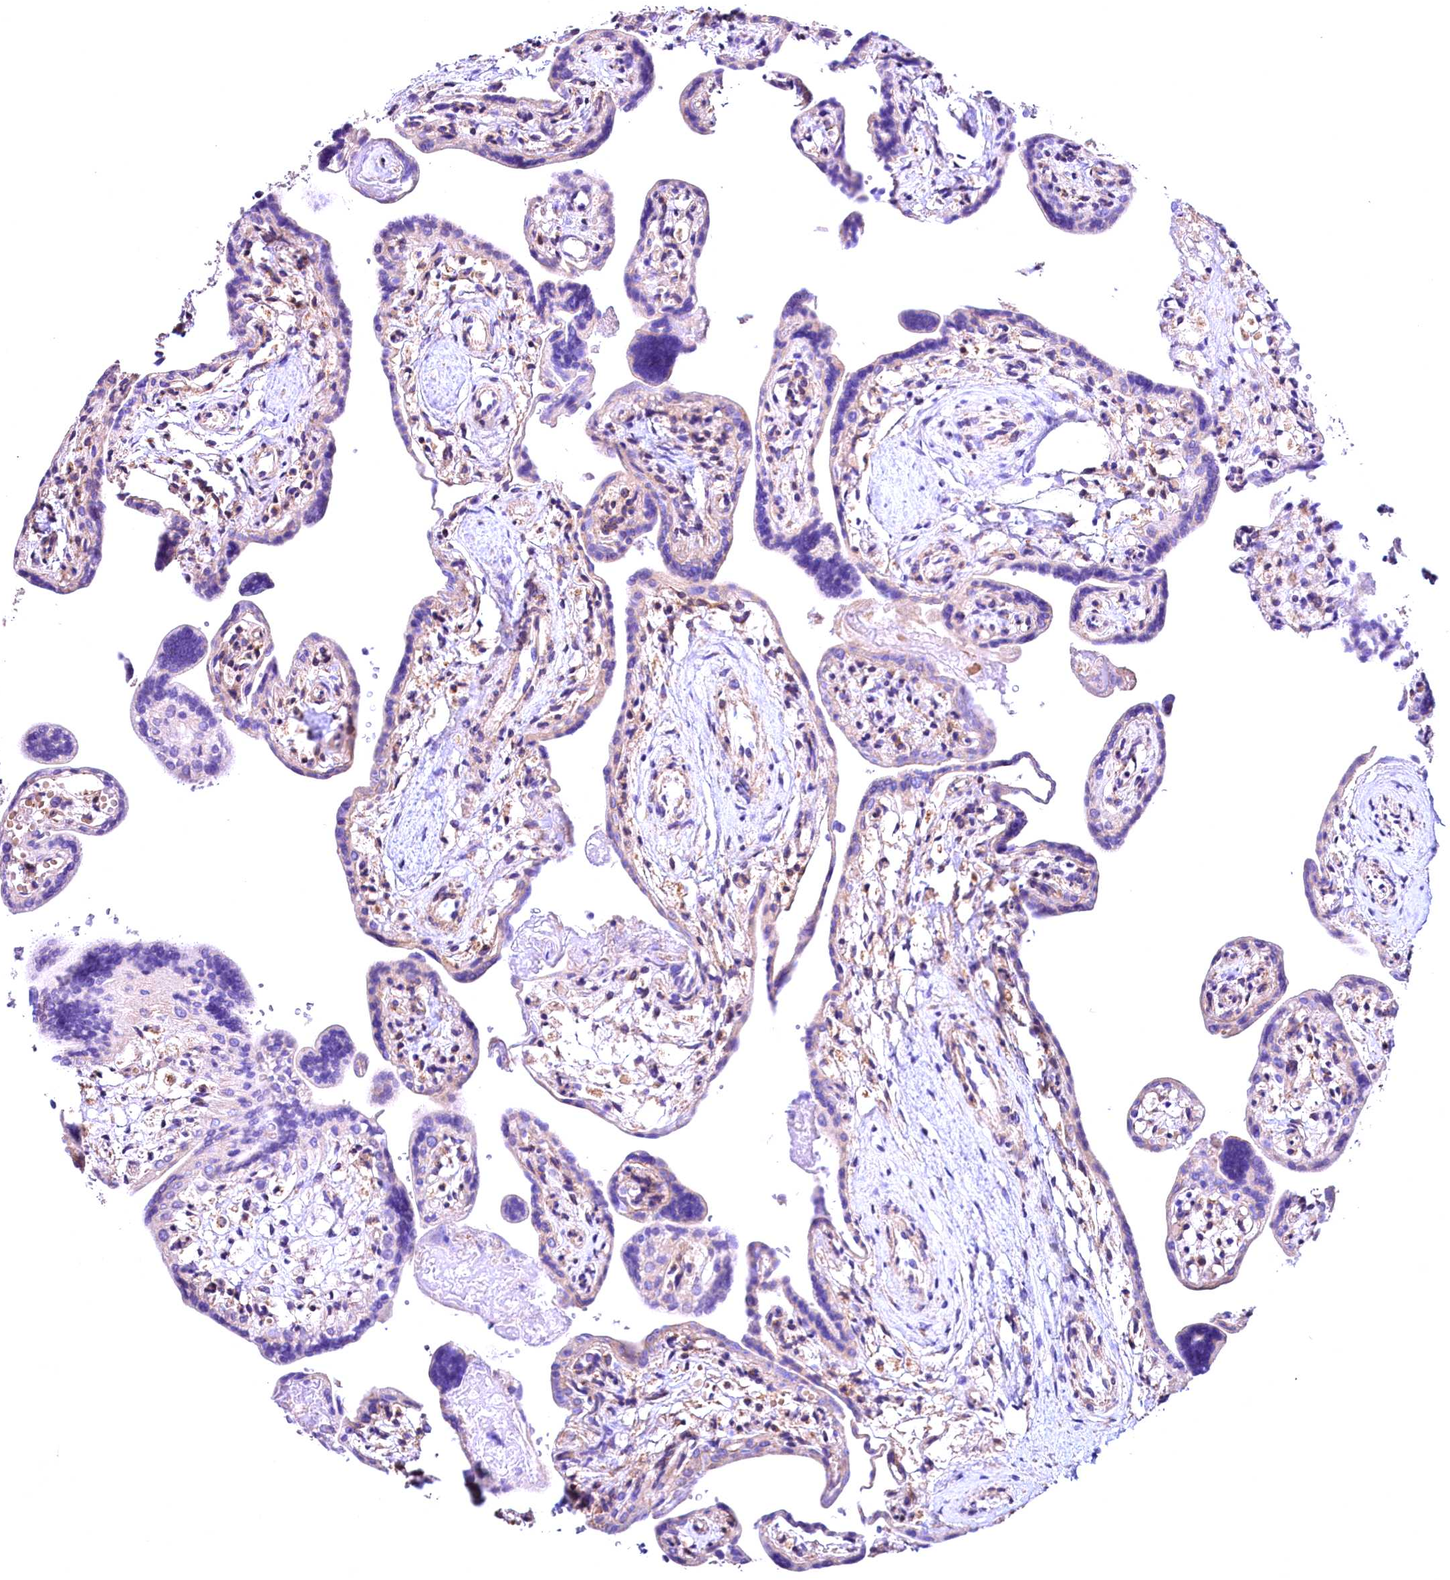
{"staining": {"intensity": "moderate", "quantity": "<25%", "location": "cytoplasmic/membranous"}, "tissue": "placenta", "cell_type": "Trophoblastic cells", "image_type": "normal", "snomed": [{"axis": "morphology", "description": "Normal tissue, NOS"}, {"axis": "topography", "description": "Placenta"}], "caption": "Unremarkable placenta displays moderate cytoplasmic/membranous positivity in about <25% of trophoblastic cells, visualized by immunohistochemistry.", "gene": "ACAA2", "patient": {"sex": "female", "age": 37}}